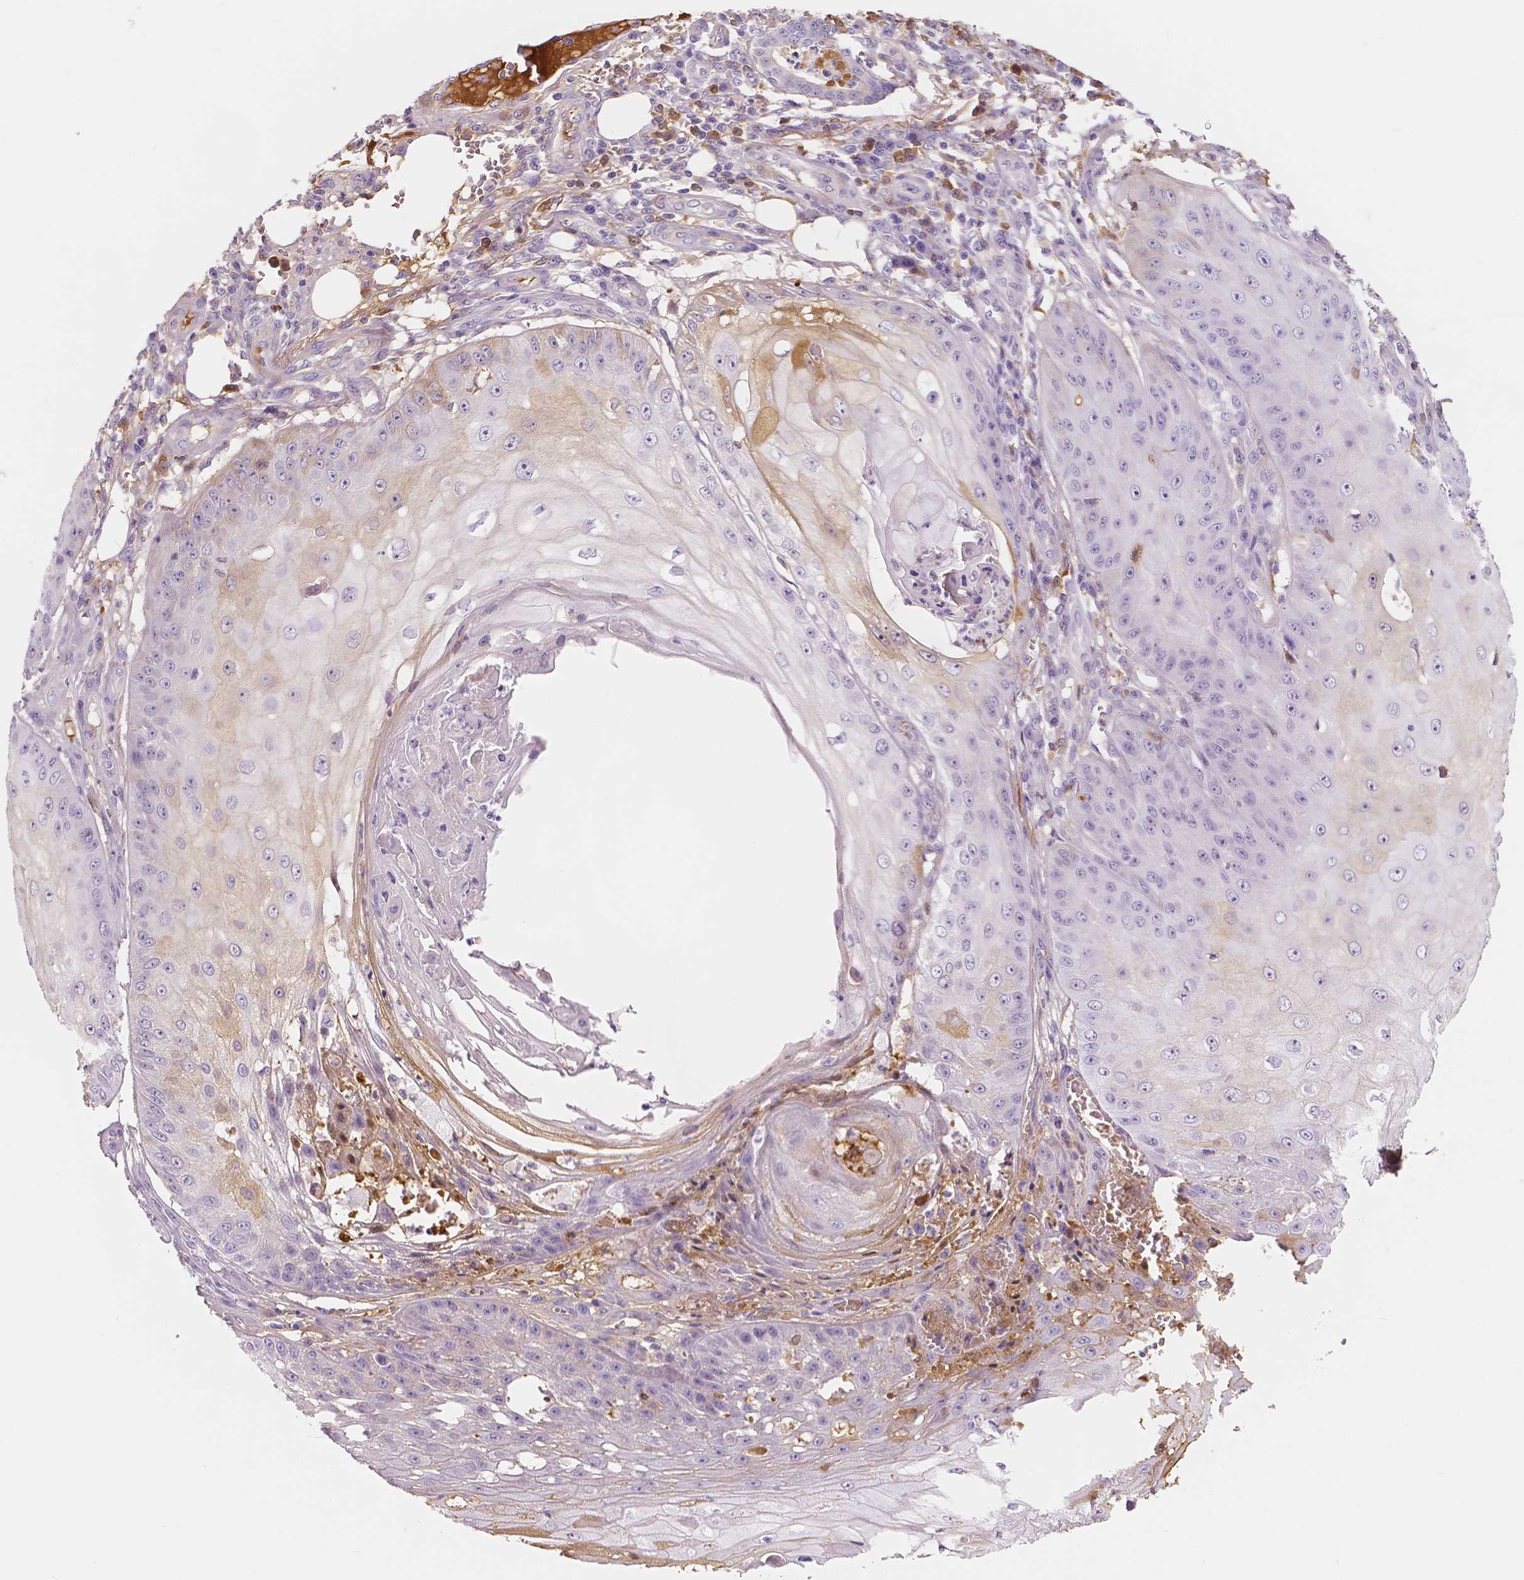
{"staining": {"intensity": "moderate", "quantity": "<25%", "location": "cytoplasmic/membranous"}, "tissue": "skin cancer", "cell_type": "Tumor cells", "image_type": "cancer", "snomed": [{"axis": "morphology", "description": "Squamous cell carcinoma, NOS"}, {"axis": "topography", "description": "Skin"}], "caption": "Protein analysis of skin cancer tissue displays moderate cytoplasmic/membranous staining in about <25% of tumor cells.", "gene": "APOA4", "patient": {"sex": "male", "age": 70}}